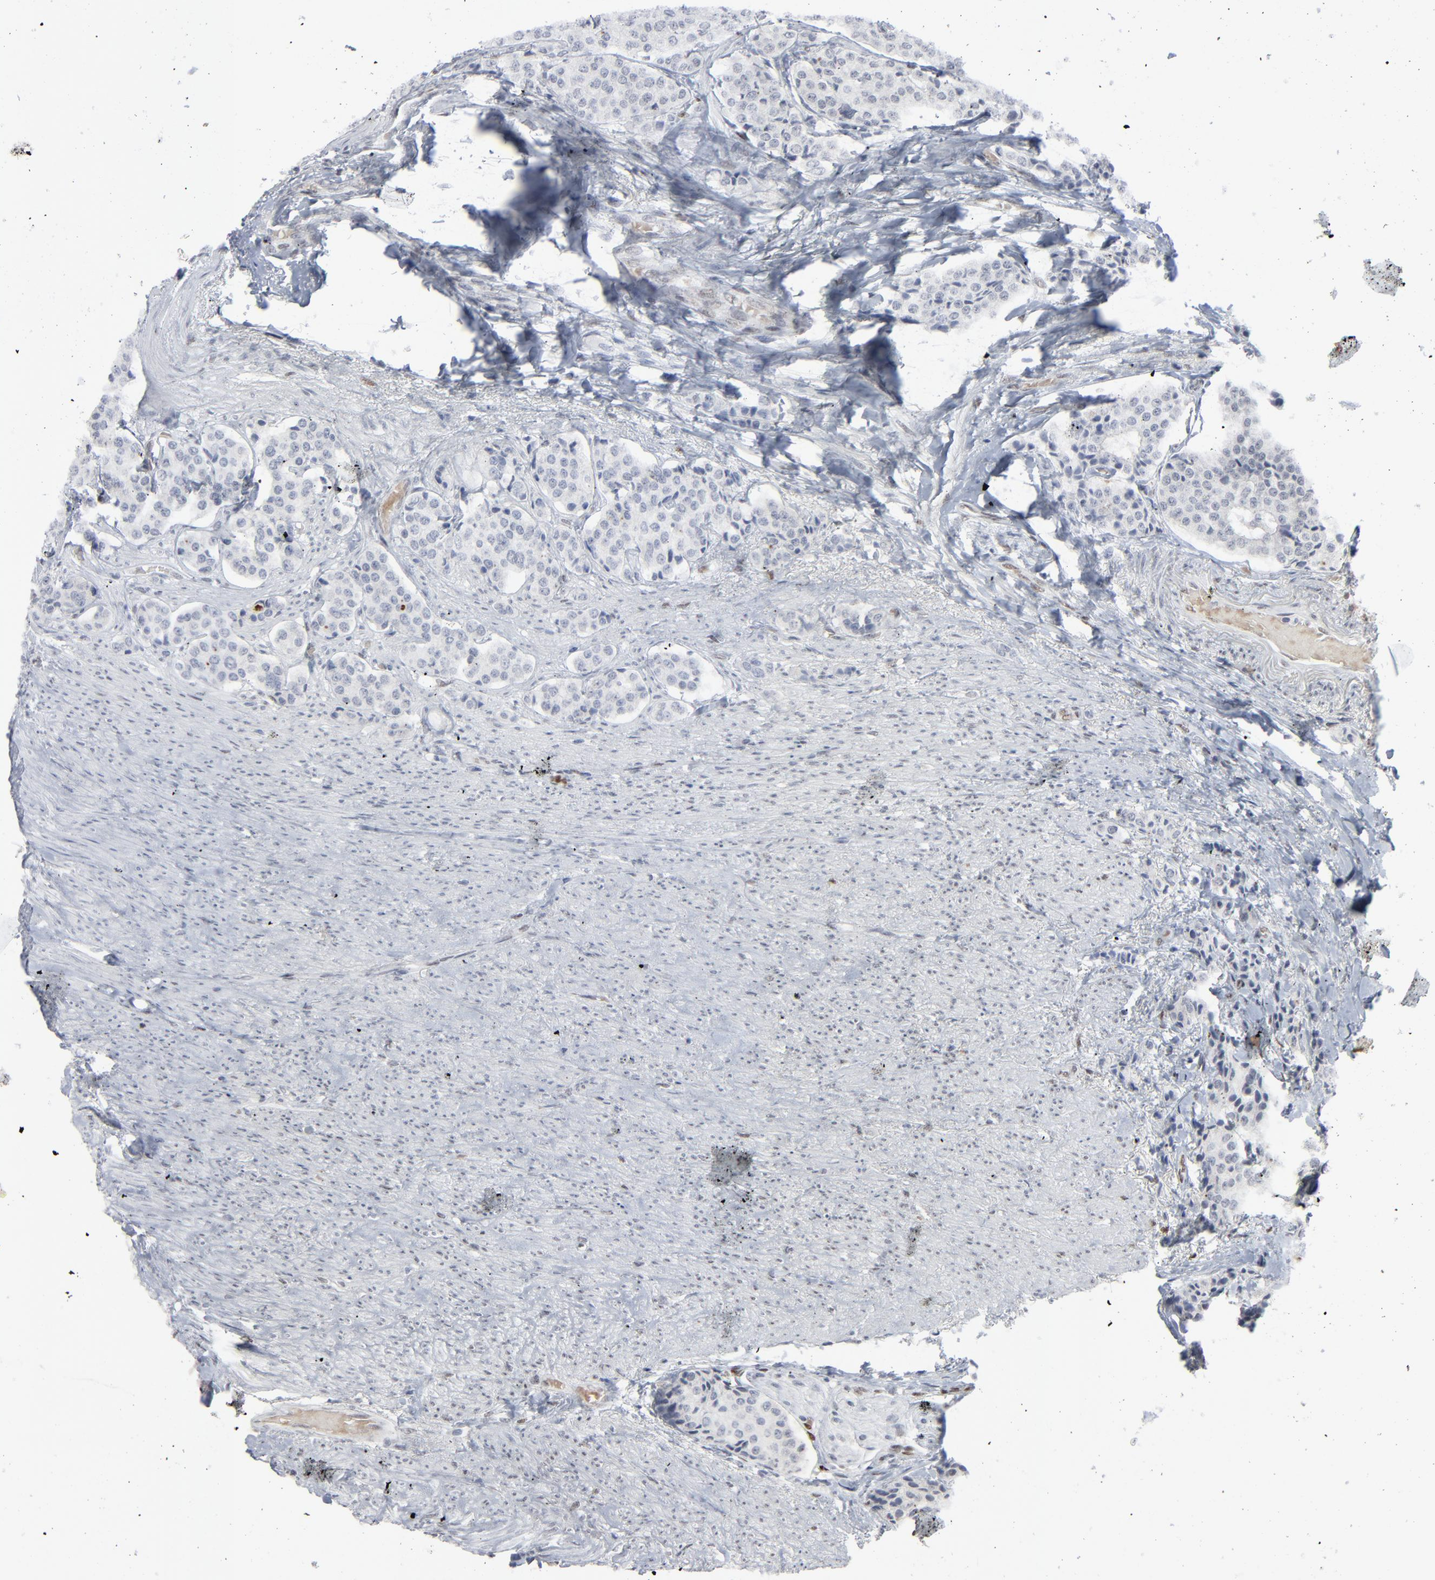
{"staining": {"intensity": "negative", "quantity": "none", "location": "none"}, "tissue": "carcinoid", "cell_type": "Tumor cells", "image_type": "cancer", "snomed": [{"axis": "morphology", "description": "Carcinoid, malignant, NOS"}, {"axis": "topography", "description": "Colon"}], "caption": "Carcinoid (malignant) stained for a protein using IHC exhibits no expression tumor cells.", "gene": "ATF7", "patient": {"sex": "female", "age": 61}}